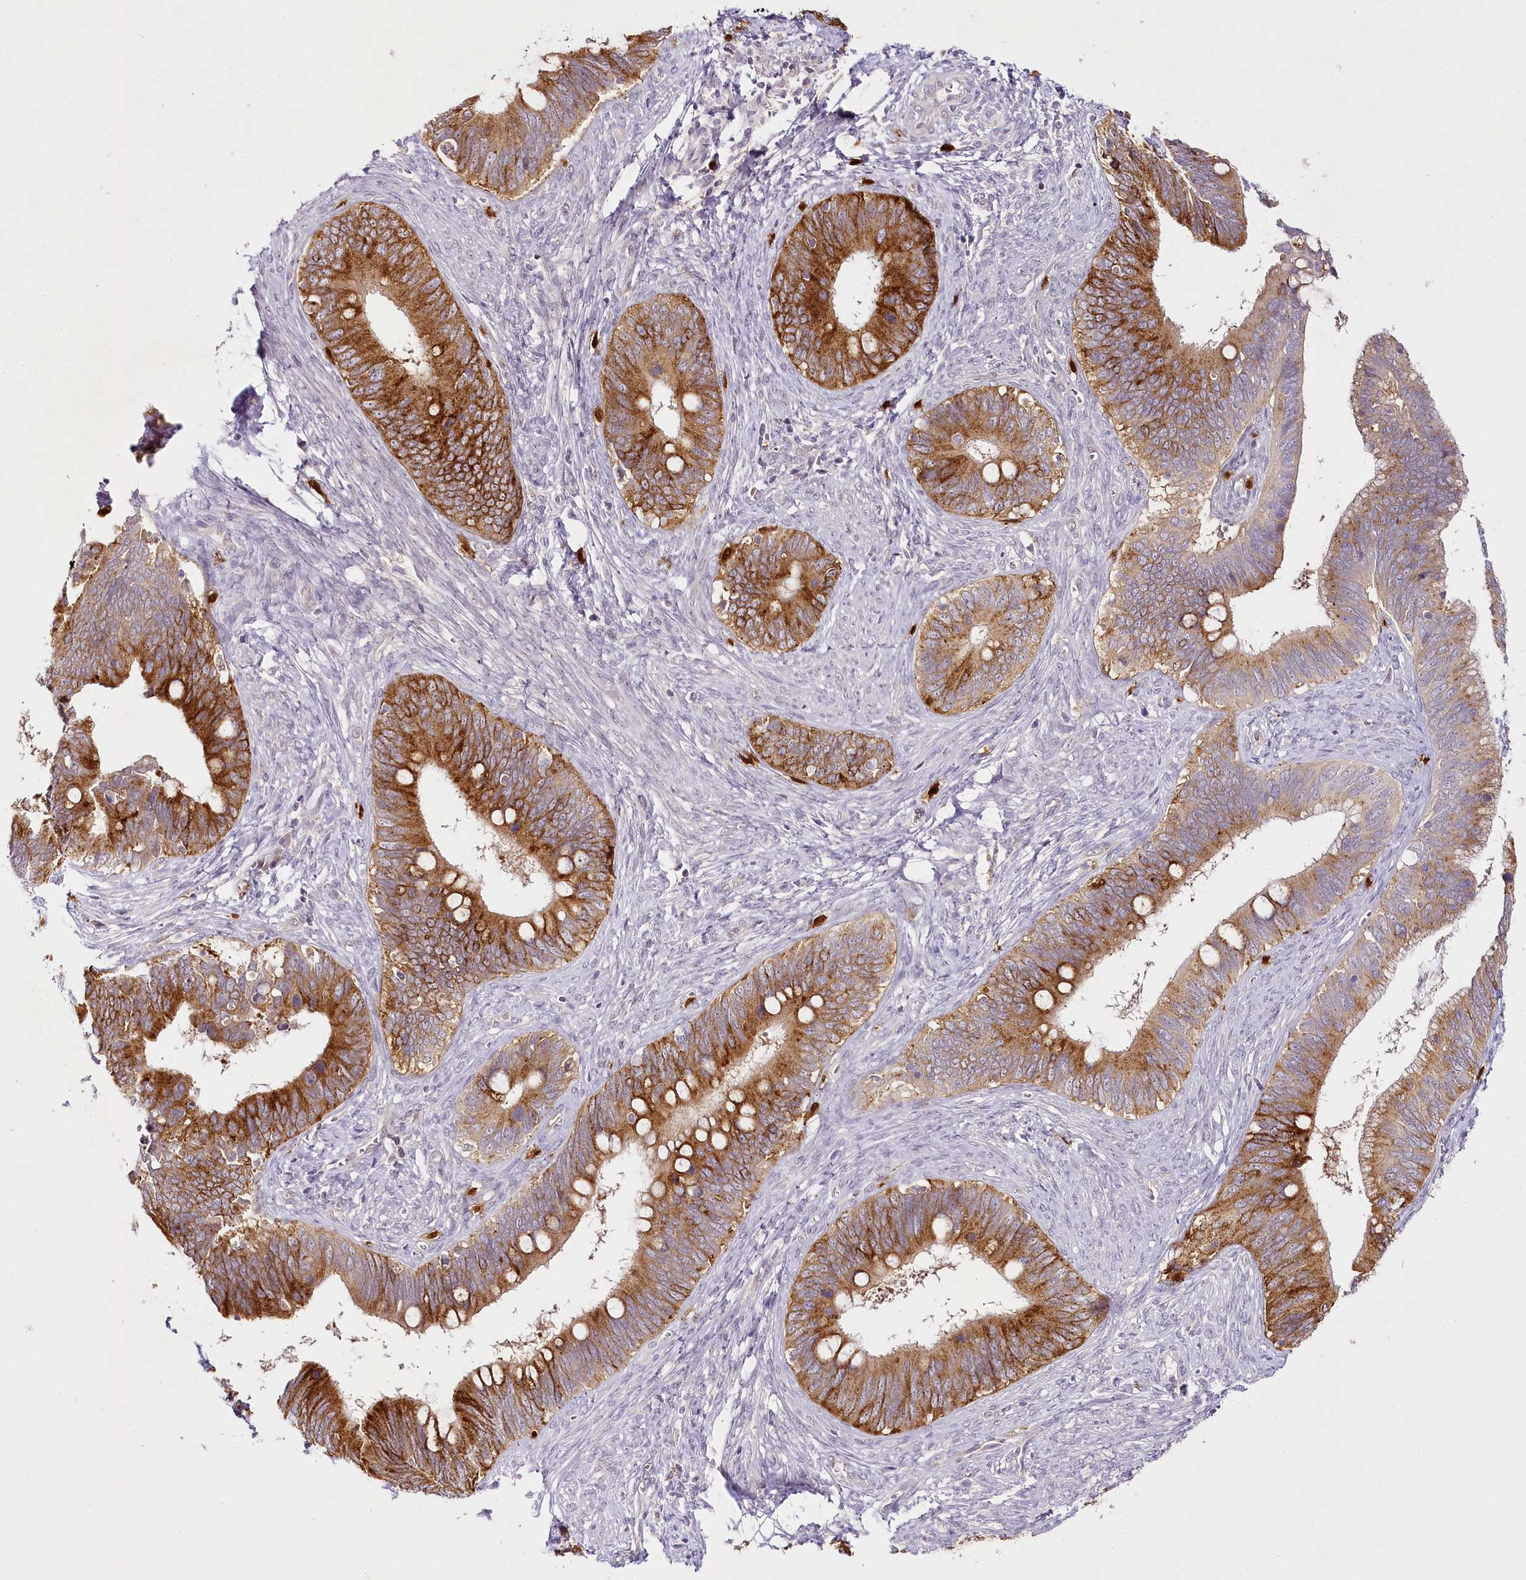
{"staining": {"intensity": "strong", "quantity": ">75%", "location": "cytoplasmic/membranous"}, "tissue": "cervical cancer", "cell_type": "Tumor cells", "image_type": "cancer", "snomed": [{"axis": "morphology", "description": "Adenocarcinoma, NOS"}, {"axis": "topography", "description": "Cervix"}], "caption": "There is high levels of strong cytoplasmic/membranous staining in tumor cells of cervical cancer, as demonstrated by immunohistochemical staining (brown color).", "gene": "VWA5A", "patient": {"sex": "female", "age": 42}}